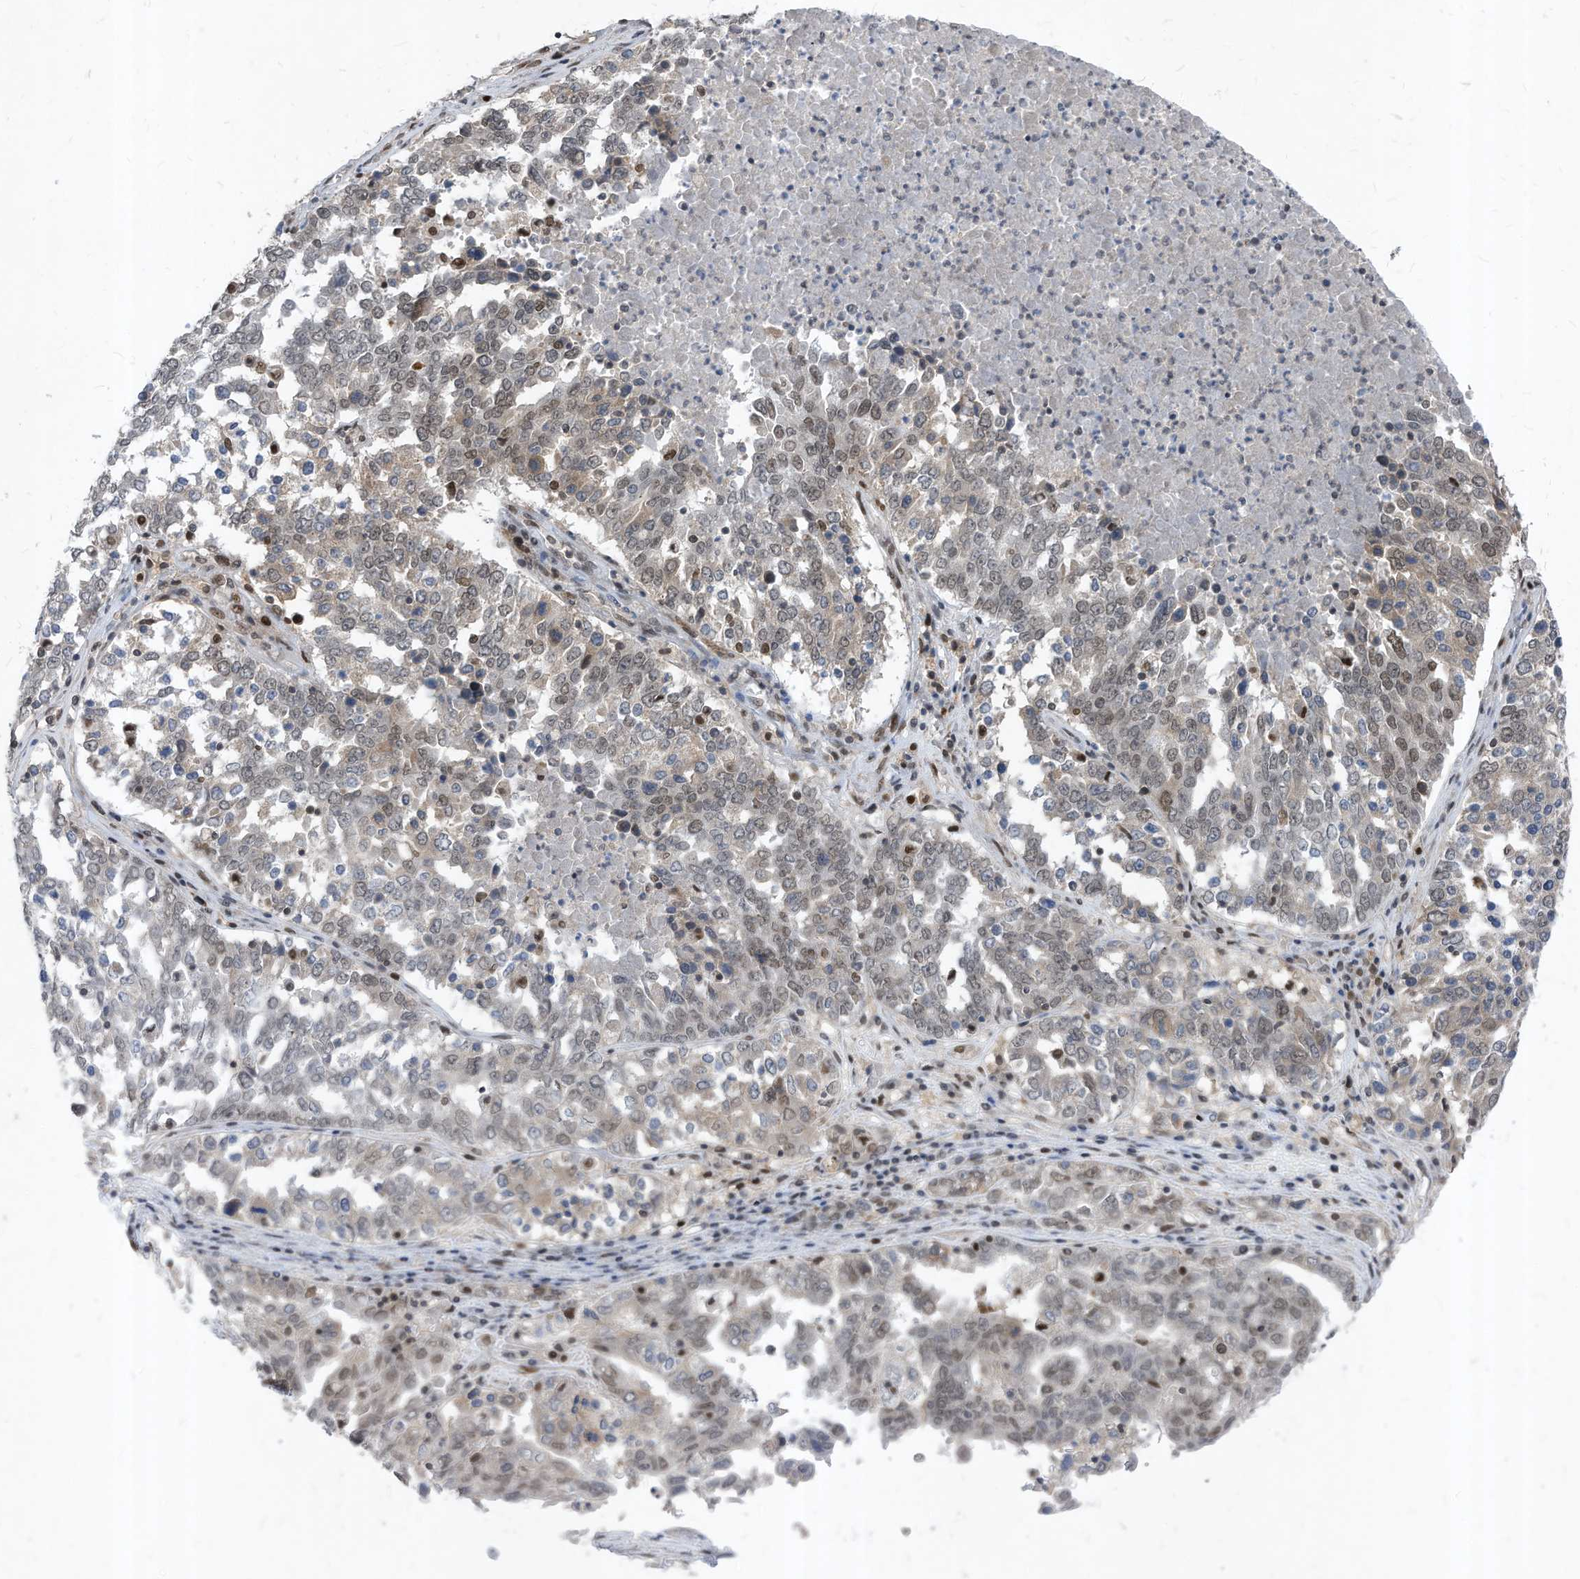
{"staining": {"intensity": "weak", "quantity": "25%-75%", "location": "nuclear"}, "tissue": "ovarian cancer", "cell_type": "Tumor cells", "image_type": "cancer", "snomed": [{"axis": "morphology", "description": "Carcinoma, endometroid"}, {"axis": "topography", "description": "Ovary"}], "caption": "Tumor cells exhibit weak nuclear staining in about 25%-75% of cells in ovarian cancer (endometroid carcinoma).", "gene": "KPNB1", "patient": {"sex": "female", "age": 62}}